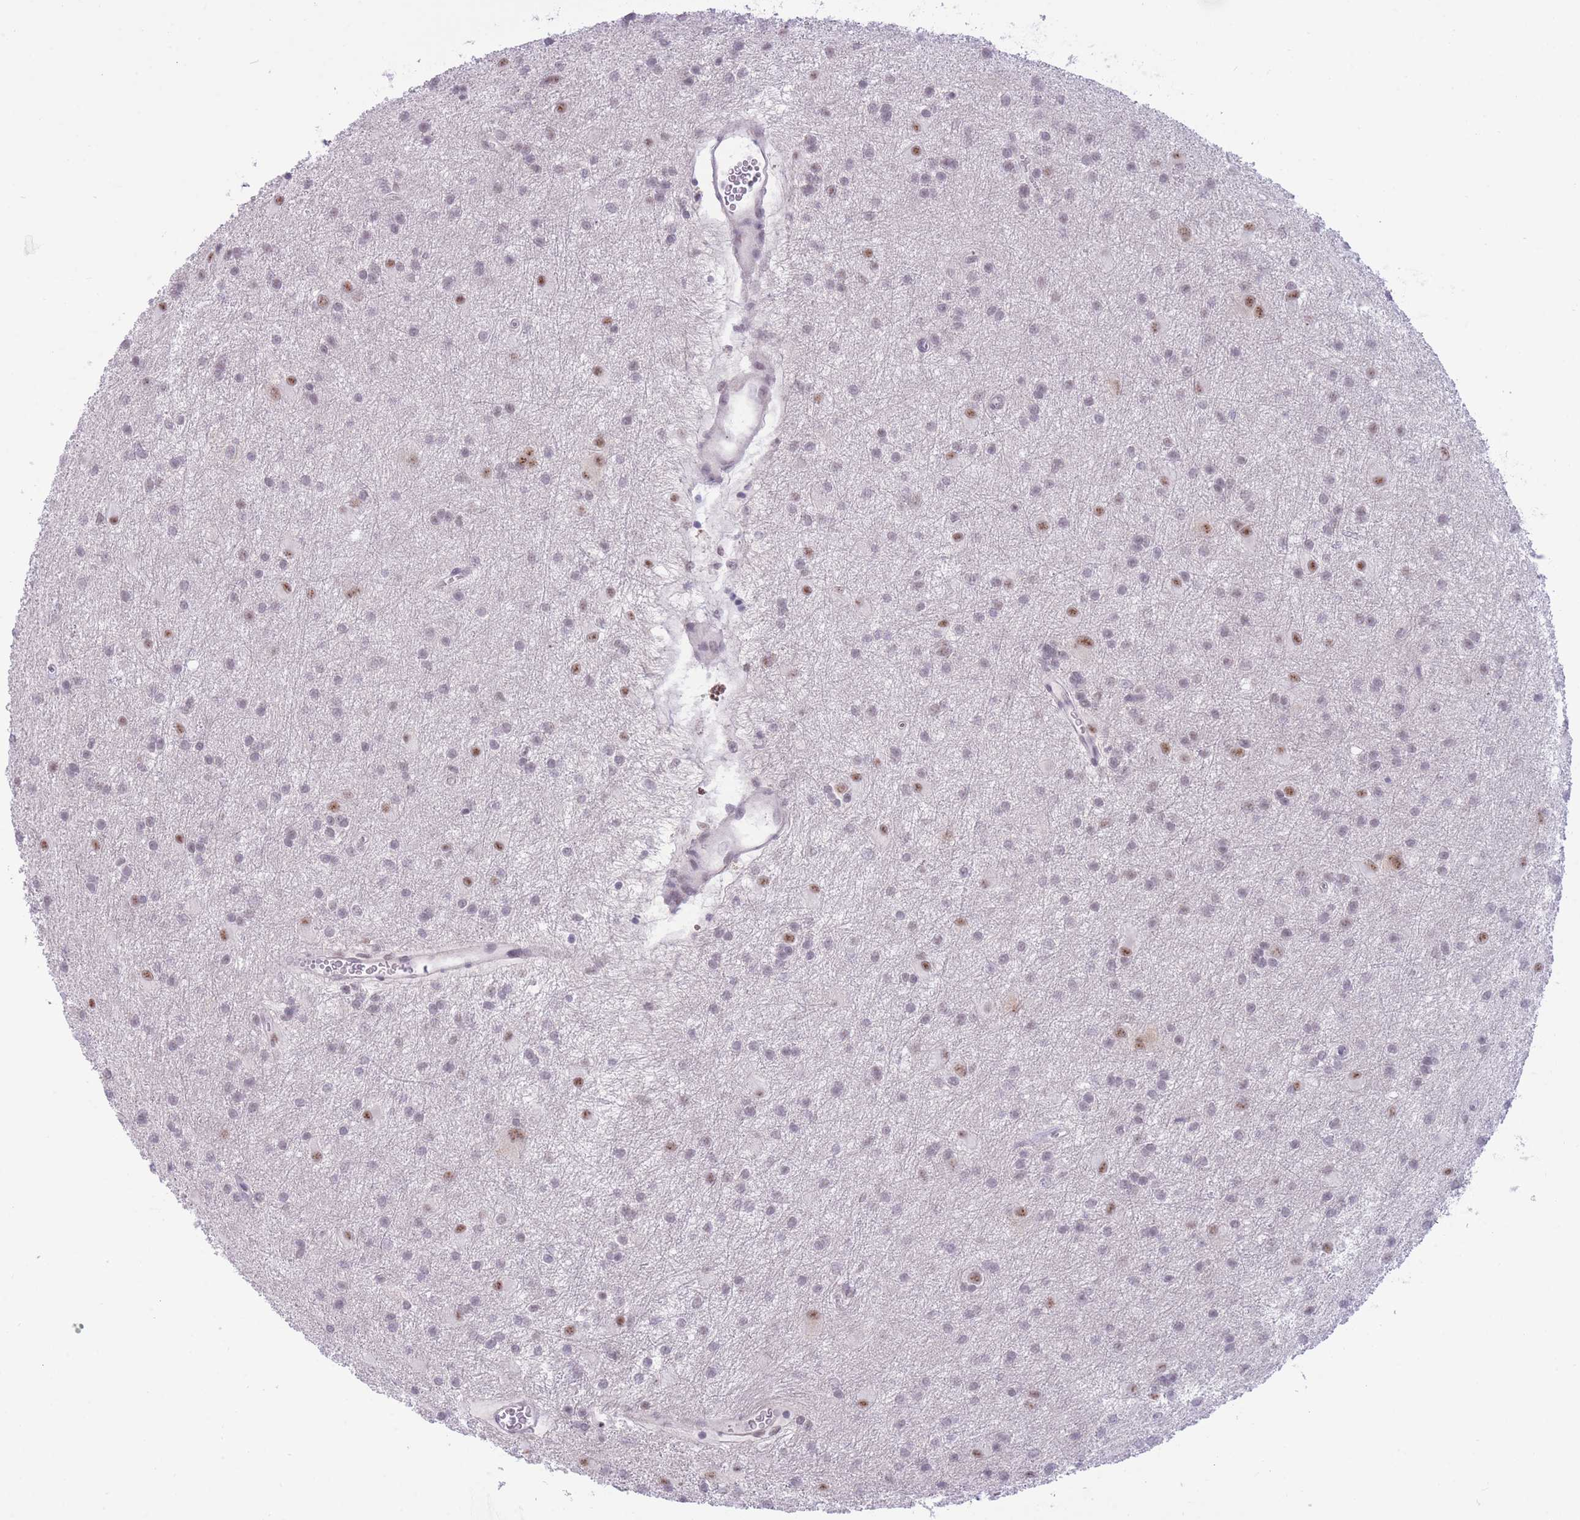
{"staining": {"intensity": "moderate", "quantity": "<25%", "location": "nuclear"}, "tissue": "glioma", "cell_type": "Tumor cells", "image_type": "cancer", "snomed": [{"axis": "morphology", "description": "Glioma, malignant, High grade"}, {"axis": "topography", "description": "Brain"}], "caption": "DAB immunohistochemical staining of human malignant glioma (high-grade) displays moderate nuclear protein positivity in about <25% of tumor cells.", "gene": "CYP2B6", "patient": {"sex": "female", "age": 50}}